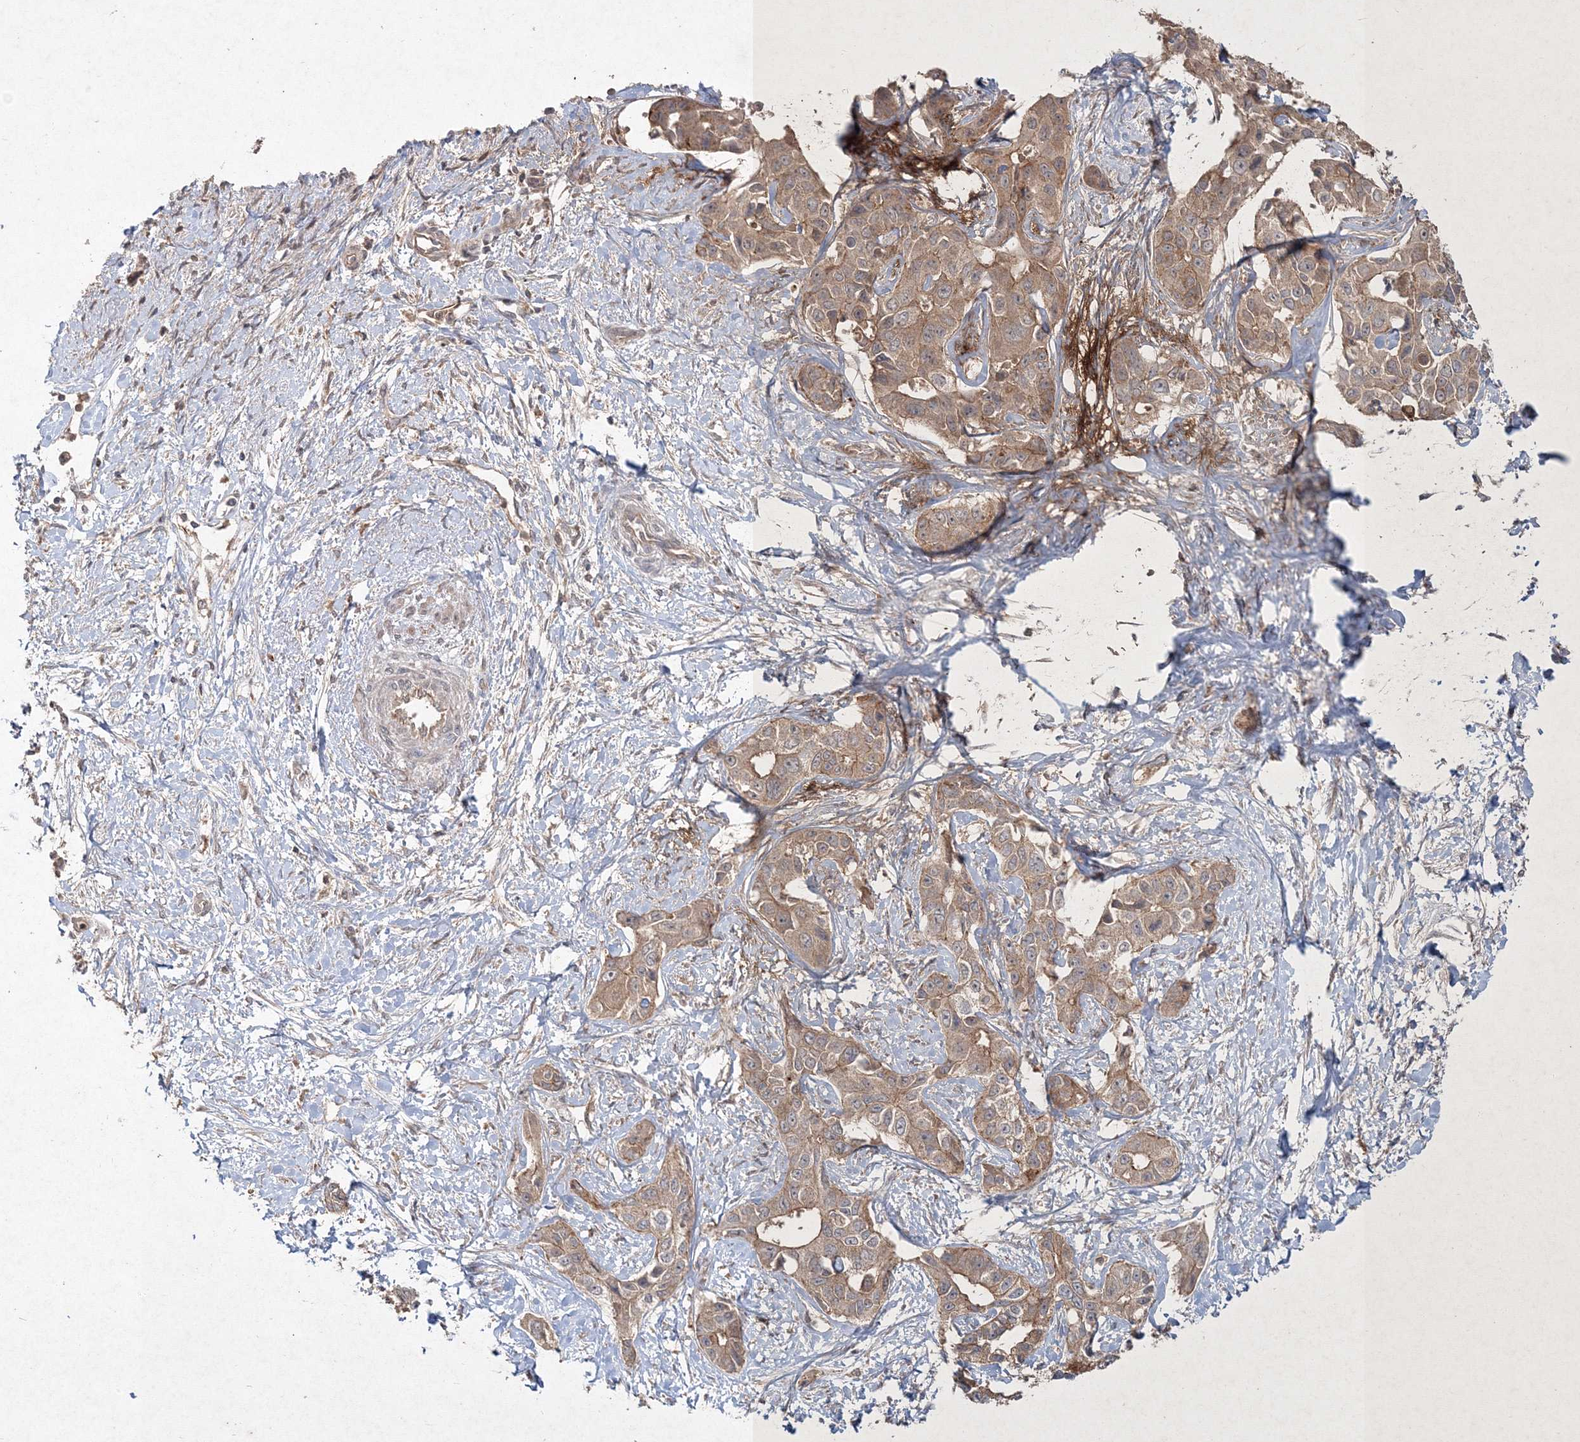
{"staining": {"intensity": "weak", "quantity": ">75%", "location": "cytoplasmic/membranous"}, "tissue": "liver cancer", "cell_type": "Tumor cells", "image_type": "cancer", "snomed": [{"axis": "morphology", "description": "Cholangiocarcinoma"}, {"axis": "topography", "description": "Liver"}], "caption": "Immunohistochemical staining of human liver cancer shows weak cytoplasmic/membranous protein positivity in about >75% of tumor cells. (DAB (3,3'-diaminobenzidine) = brown stain, brightfield microscopy at high magnification).", "gene": "SPRY1", "patient": {"sex": "male", "age": 59}}